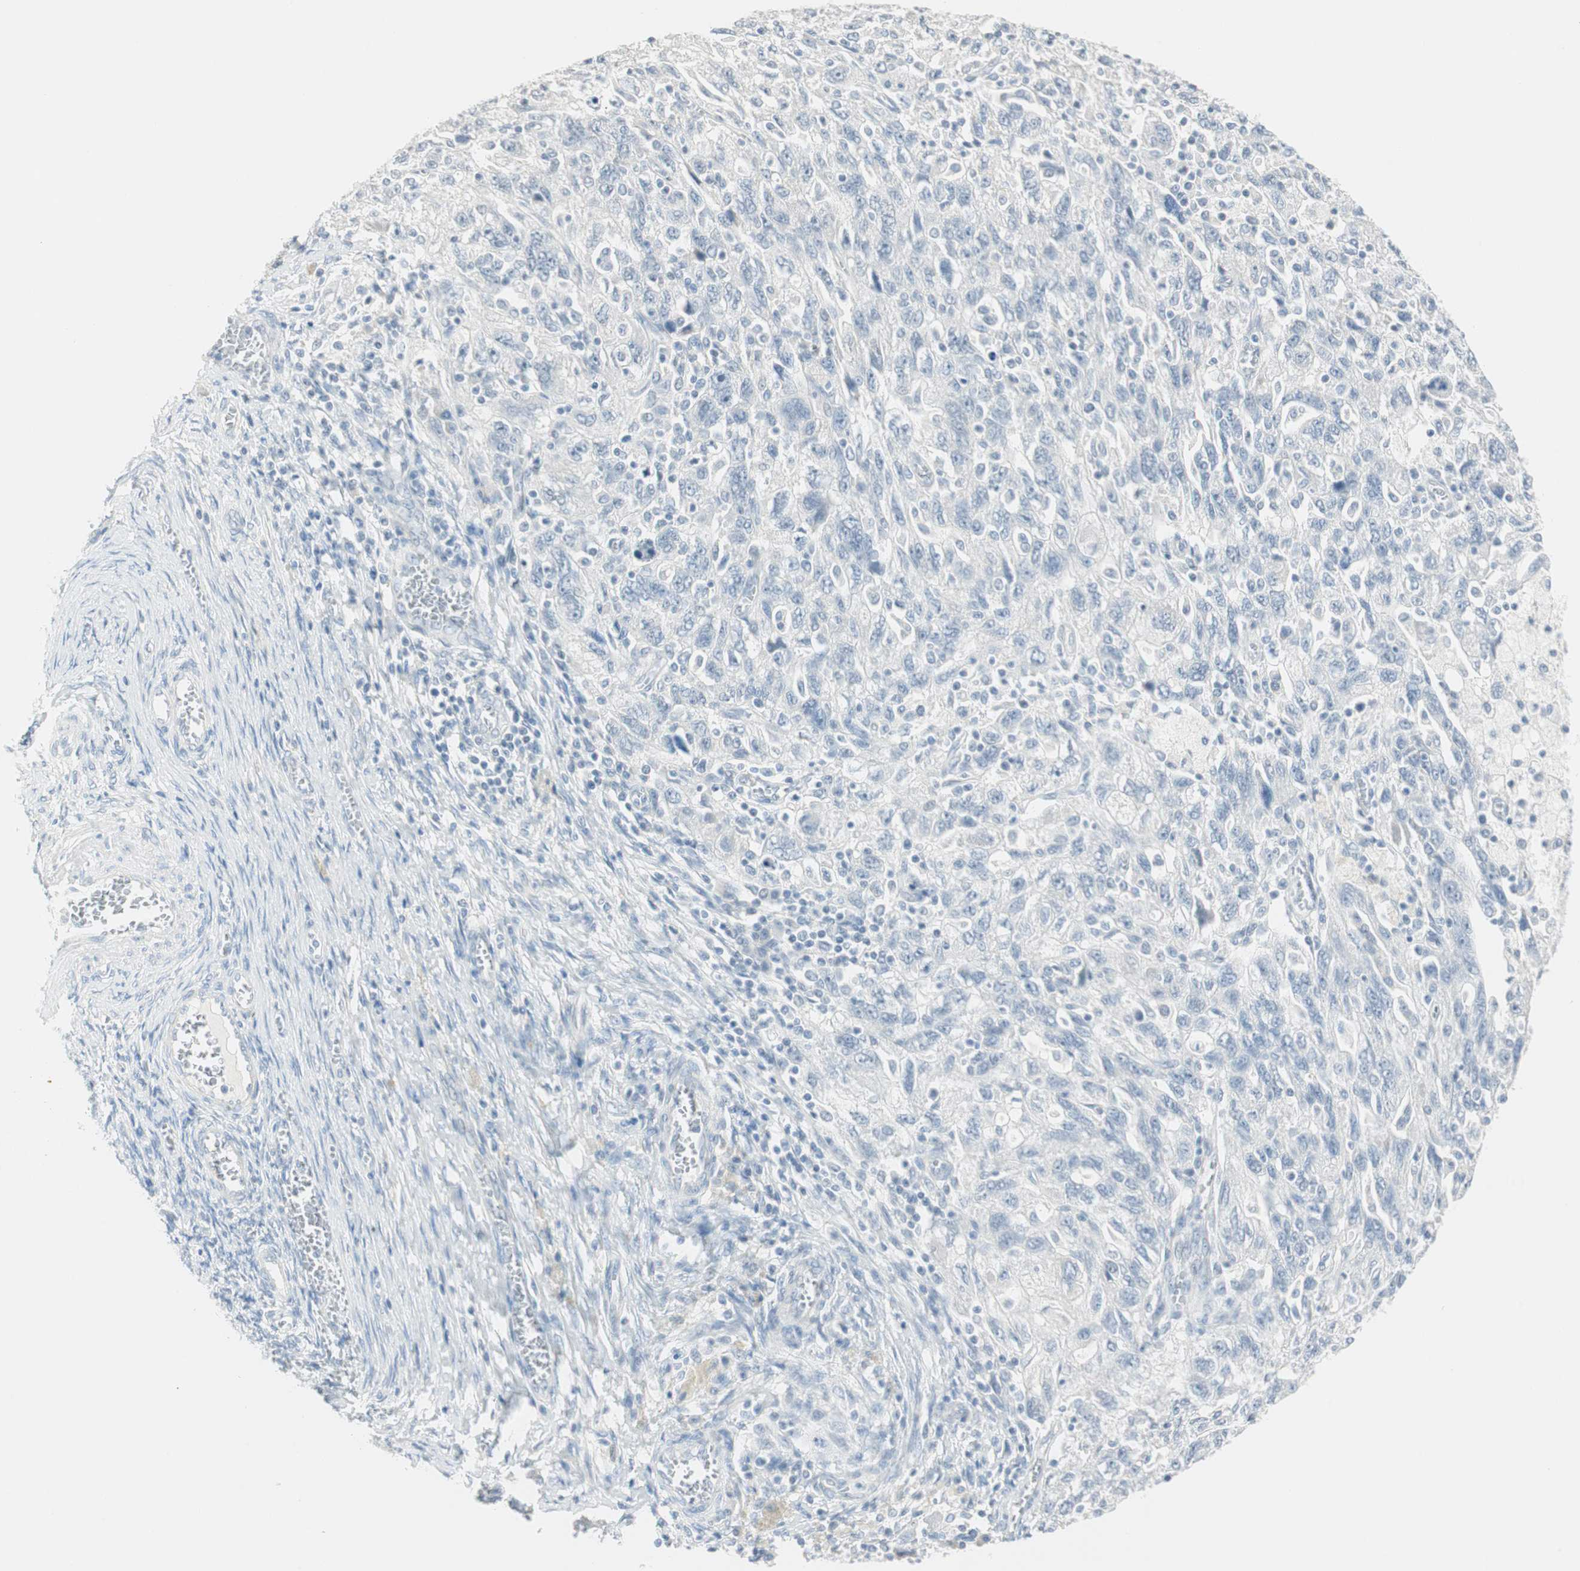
{"staining": {"intensity": "negative", "quantity": "none", "location": "none"}, "tissue": "ovarian cancer", "cell_type": "Tumor cells", "image_type": "cancer", "snomed": [{"axis": "morphology", "description": "Carcinoma, NOS"}, {"axis": "morphology", "description": "Cystadenocarcinoma, serous, NOS"}, {"axis": "topography", "description": "Ovary"}], "caption": "A high-resolution micrograph shows immunohistochemistry staining of ovarian cancer, which reveals no significant expression in tumor cells.", "gene": "MLLT10", "patient": {"sex": "female", "age": 69}}